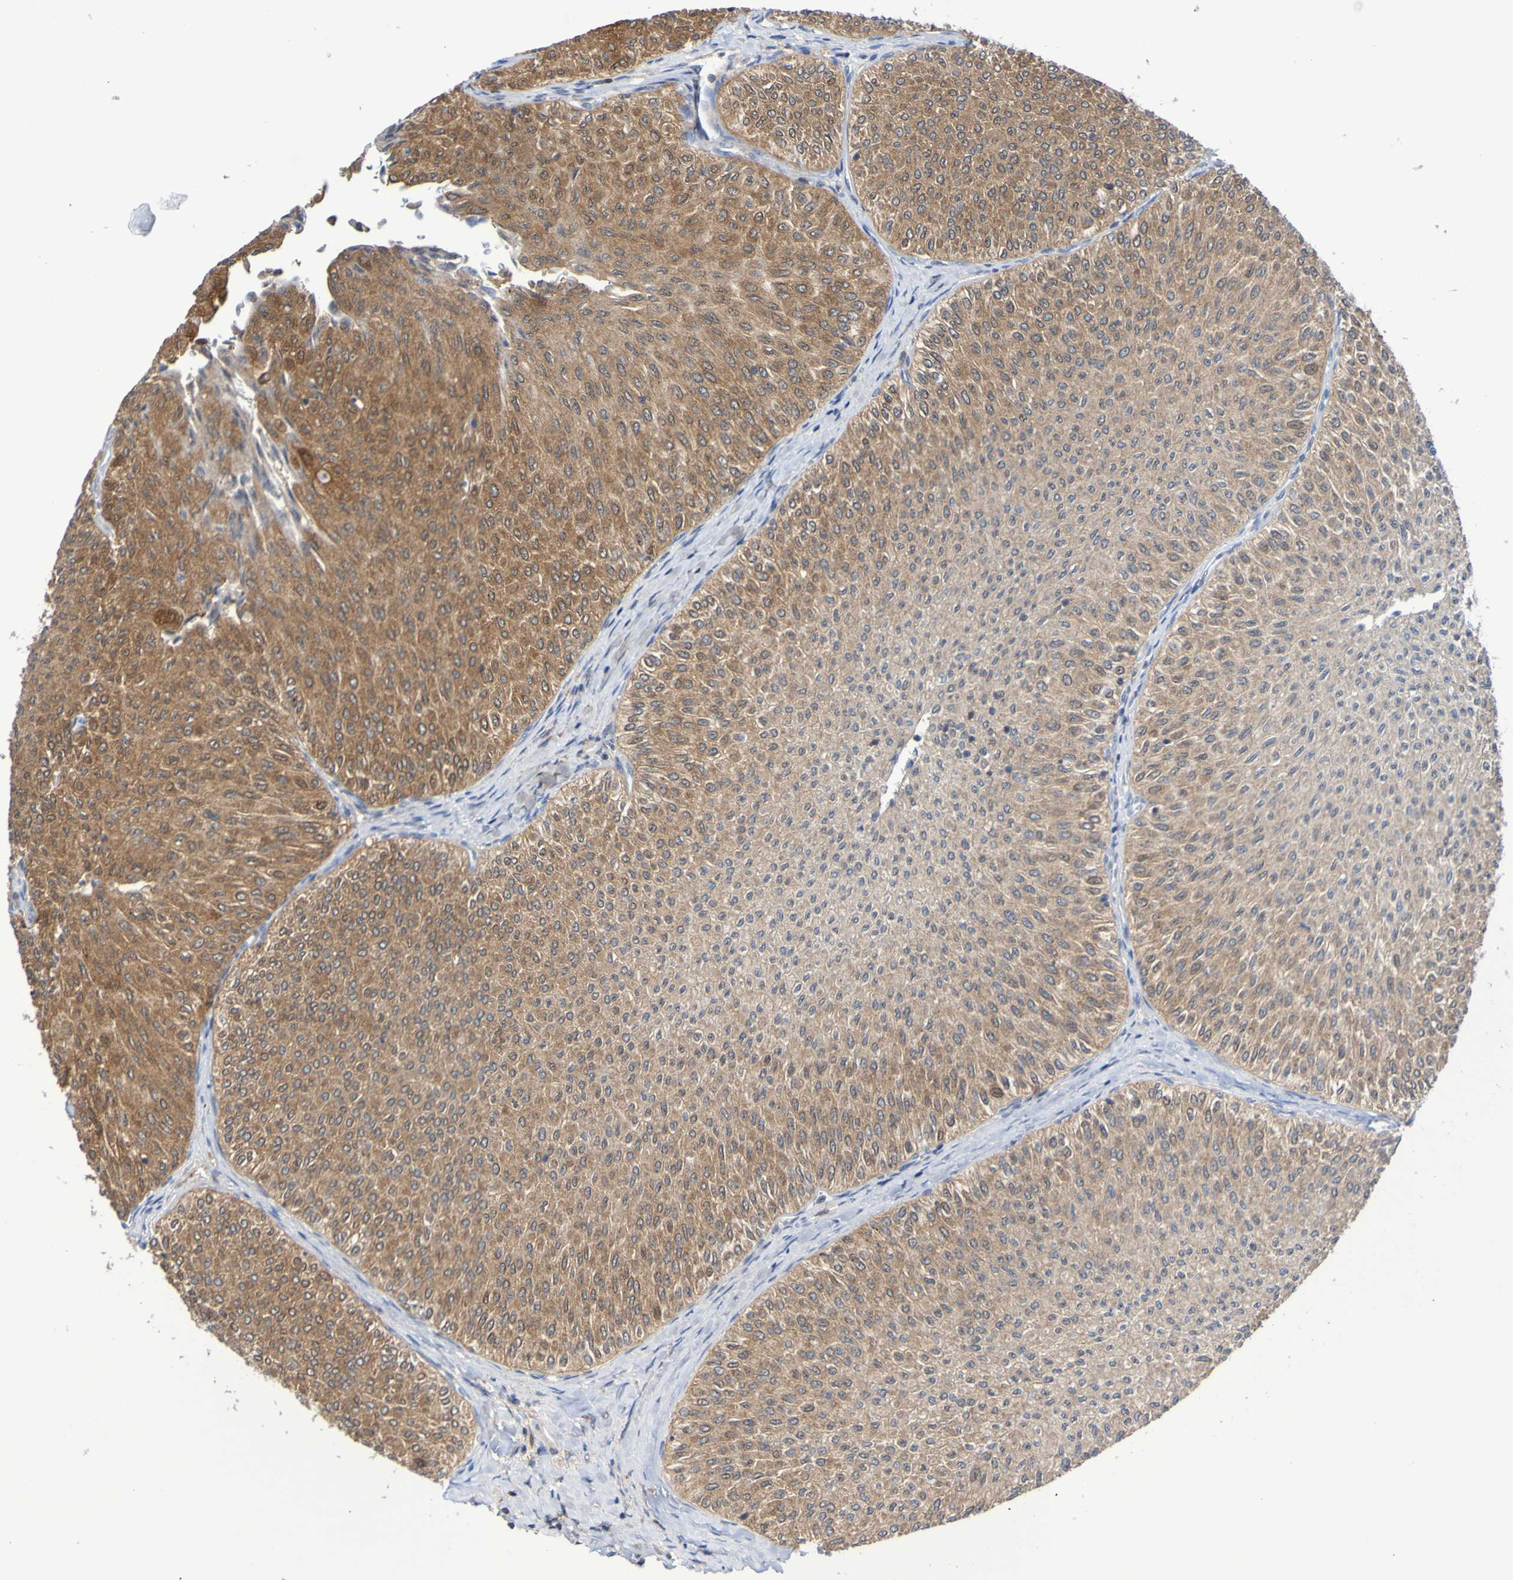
{"staining": {"intensity": "moderate", "quantity": ">75%", "location": "cytoplasmic/membranous"}, "tissue": "urothelial cancer", "cell_type": "Tumor cells", "image_type": "cancer", "snomed": [{"axis": "morphology", "description": "Urothelial carcinoma, Low grade"}, {"axis": "topography", "description": "Urinary bladder"}], "caption": "Urothelial carcinoma (low-grade) stained for a protein (brown) reveals moderate cytoplasmic/membranous positive positivity in approximately >75% of tumor cells.", "gene": "ATIC", "patient": {"sex": "male", "age": 78}}